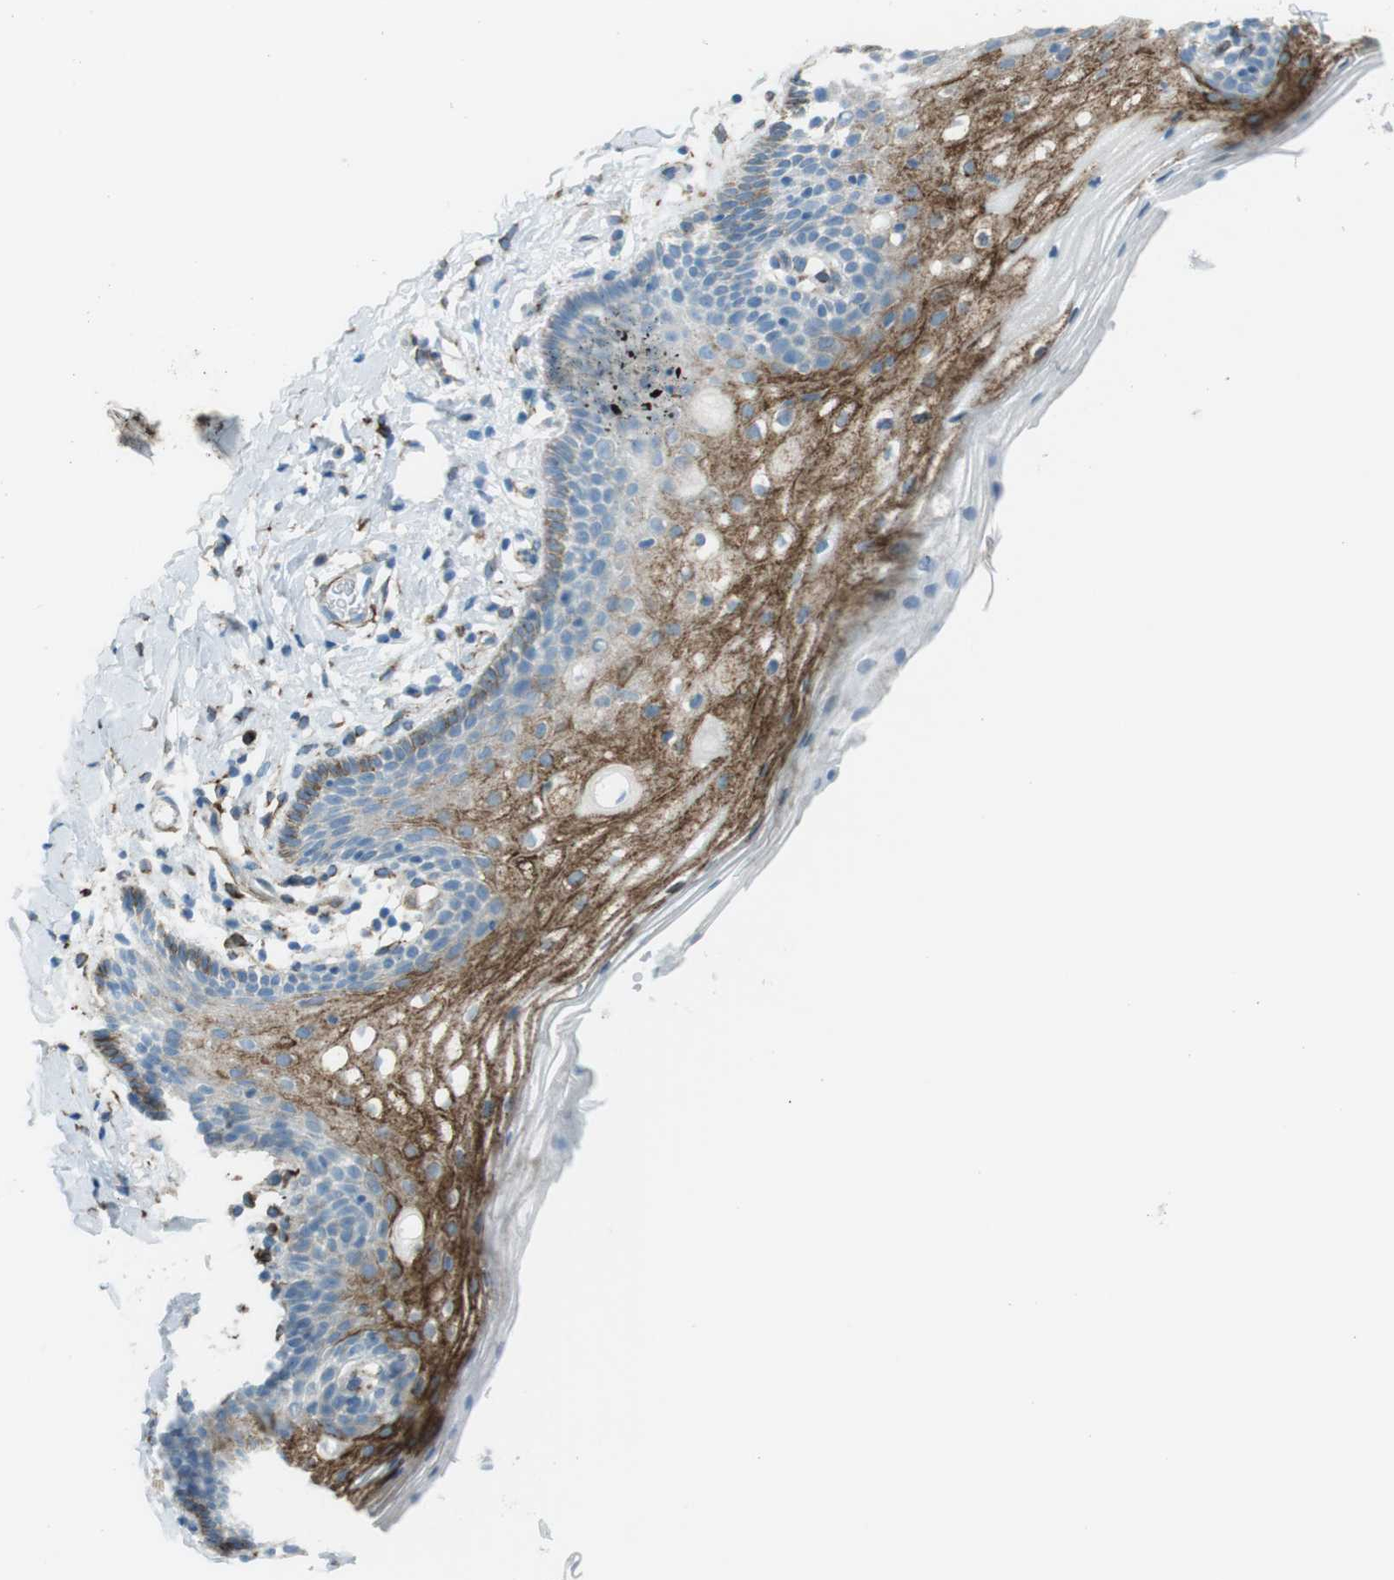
{"staining": {"intensity": "moderate", "quantity": "25%-75%", "location": "cytoplasmic/membranous"}, "tissue": "vagina", "cell_type": "Squamous epithelial cells", "image_type": "normal", "snomed": [{"axis": "morphology", "description": "Normal tissue, NOS"}, {"axis": "topography", "description": "Vagina"}], "caption": "The photomicrograph shows immunohistochemical staining of unremarkable vagina. There is moderate cytoplasmic/membranous expression is present in about 25%-75% of squamous epithelial cells. (IHC, brightfield microscopy, high magnification).", "gene": "TUBB2A", "patient": {"sex": "female", "age": 55}}